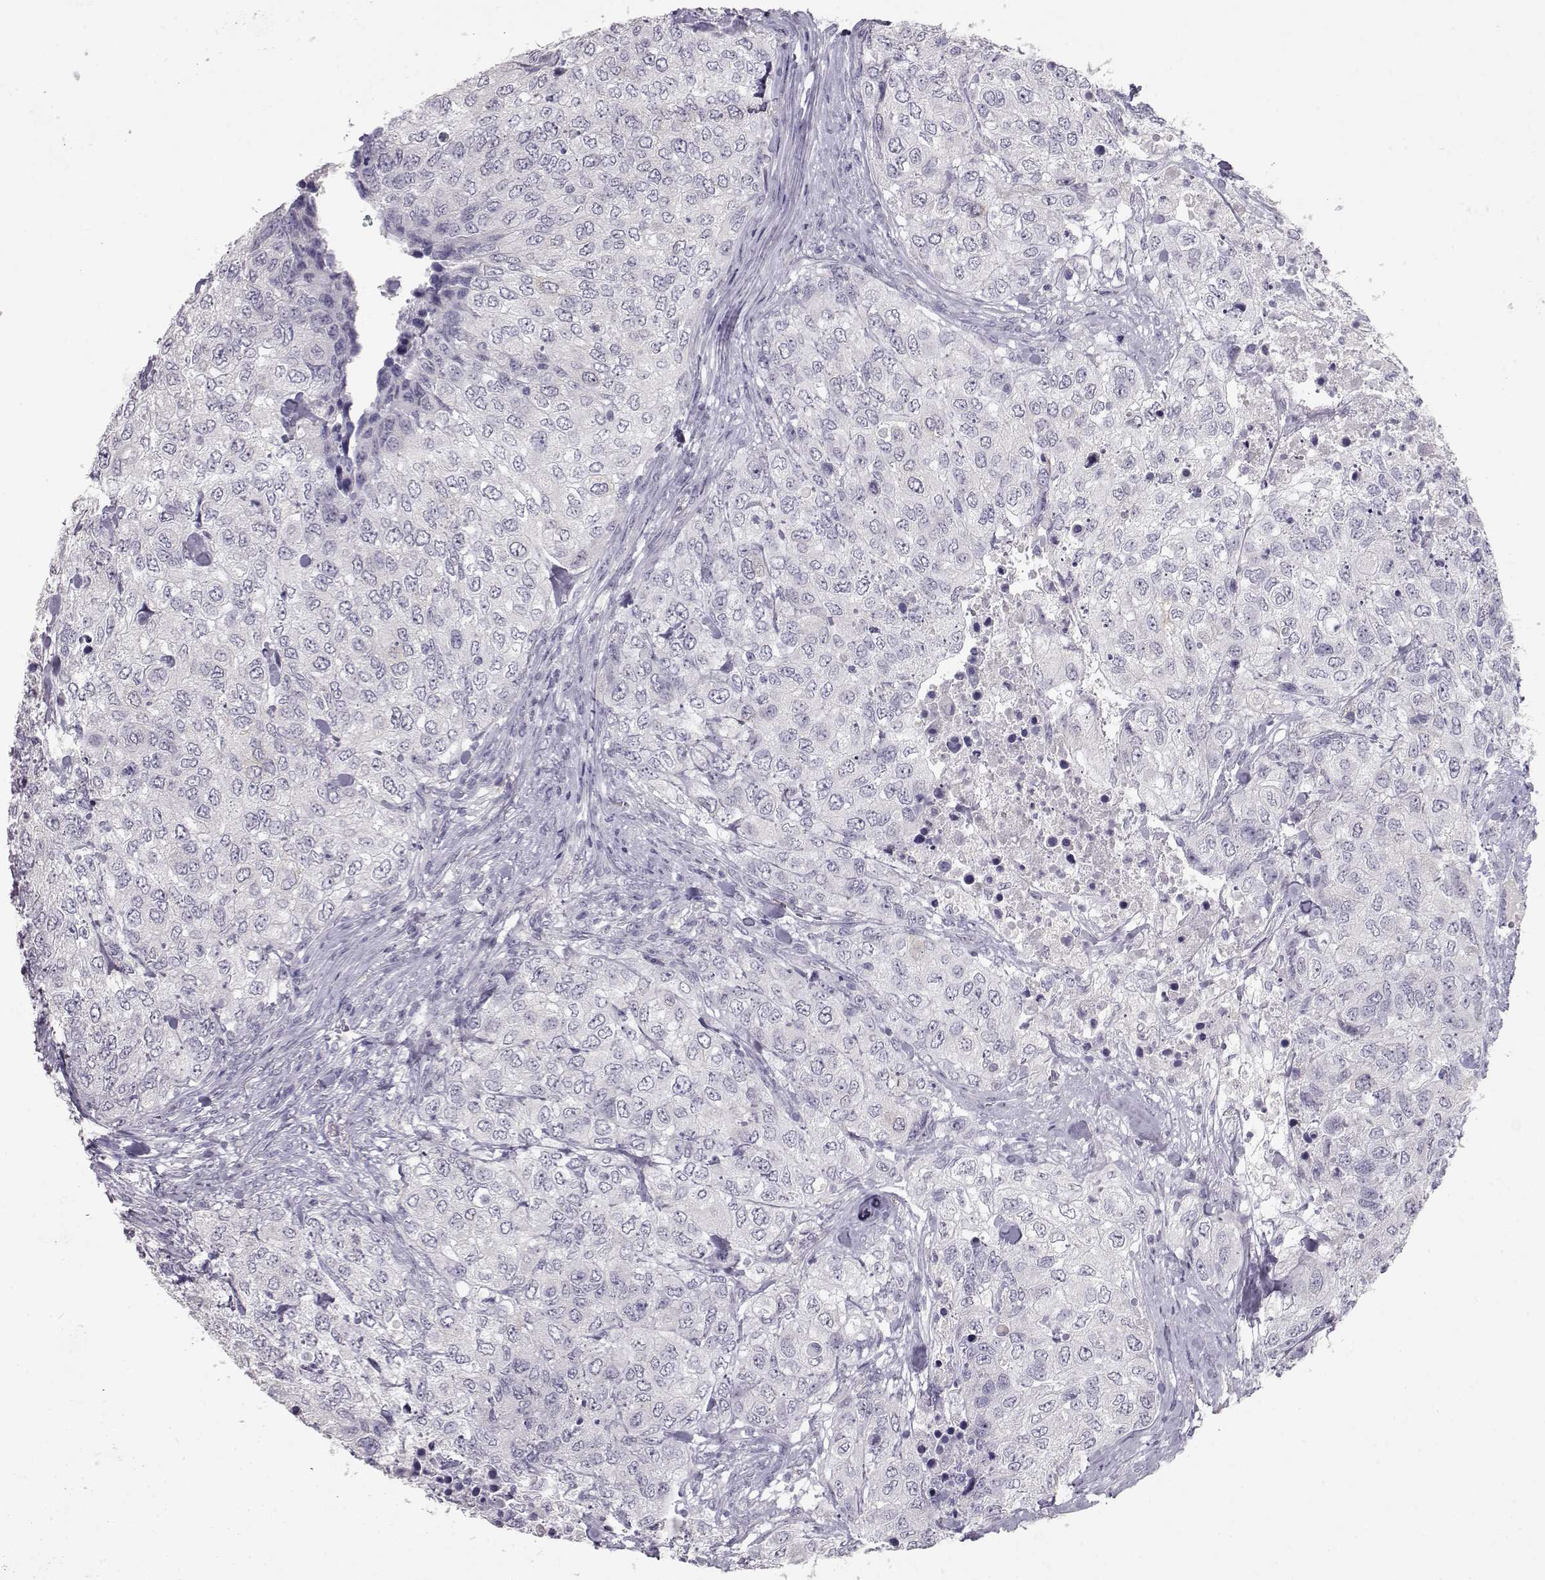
{"staining": {"intensity": "negative", "quantity": "none", "location": "none"}, "tissue": "urothelial cancer", "cell_type": "Tumor cells", "image_type": "cancer", "snomed": [{"axis": "morphology", "description": "Urothelial carcinoma, High grade"}, {"axis": "topography", "description": "Urinary bladder"}], "caption": "Immunohistochemistry image of human urothelial carcinoma (high-grade) stained for a protein (brown), which displays no positivity in tumor cells. (Brightfield microscopy of DAB (3,3'-diaminobenzidine) immunohistochemistry (IHC) at high magnification).", "gene": "LAMB3", "patient": {"sex": "female", "age": 78}}